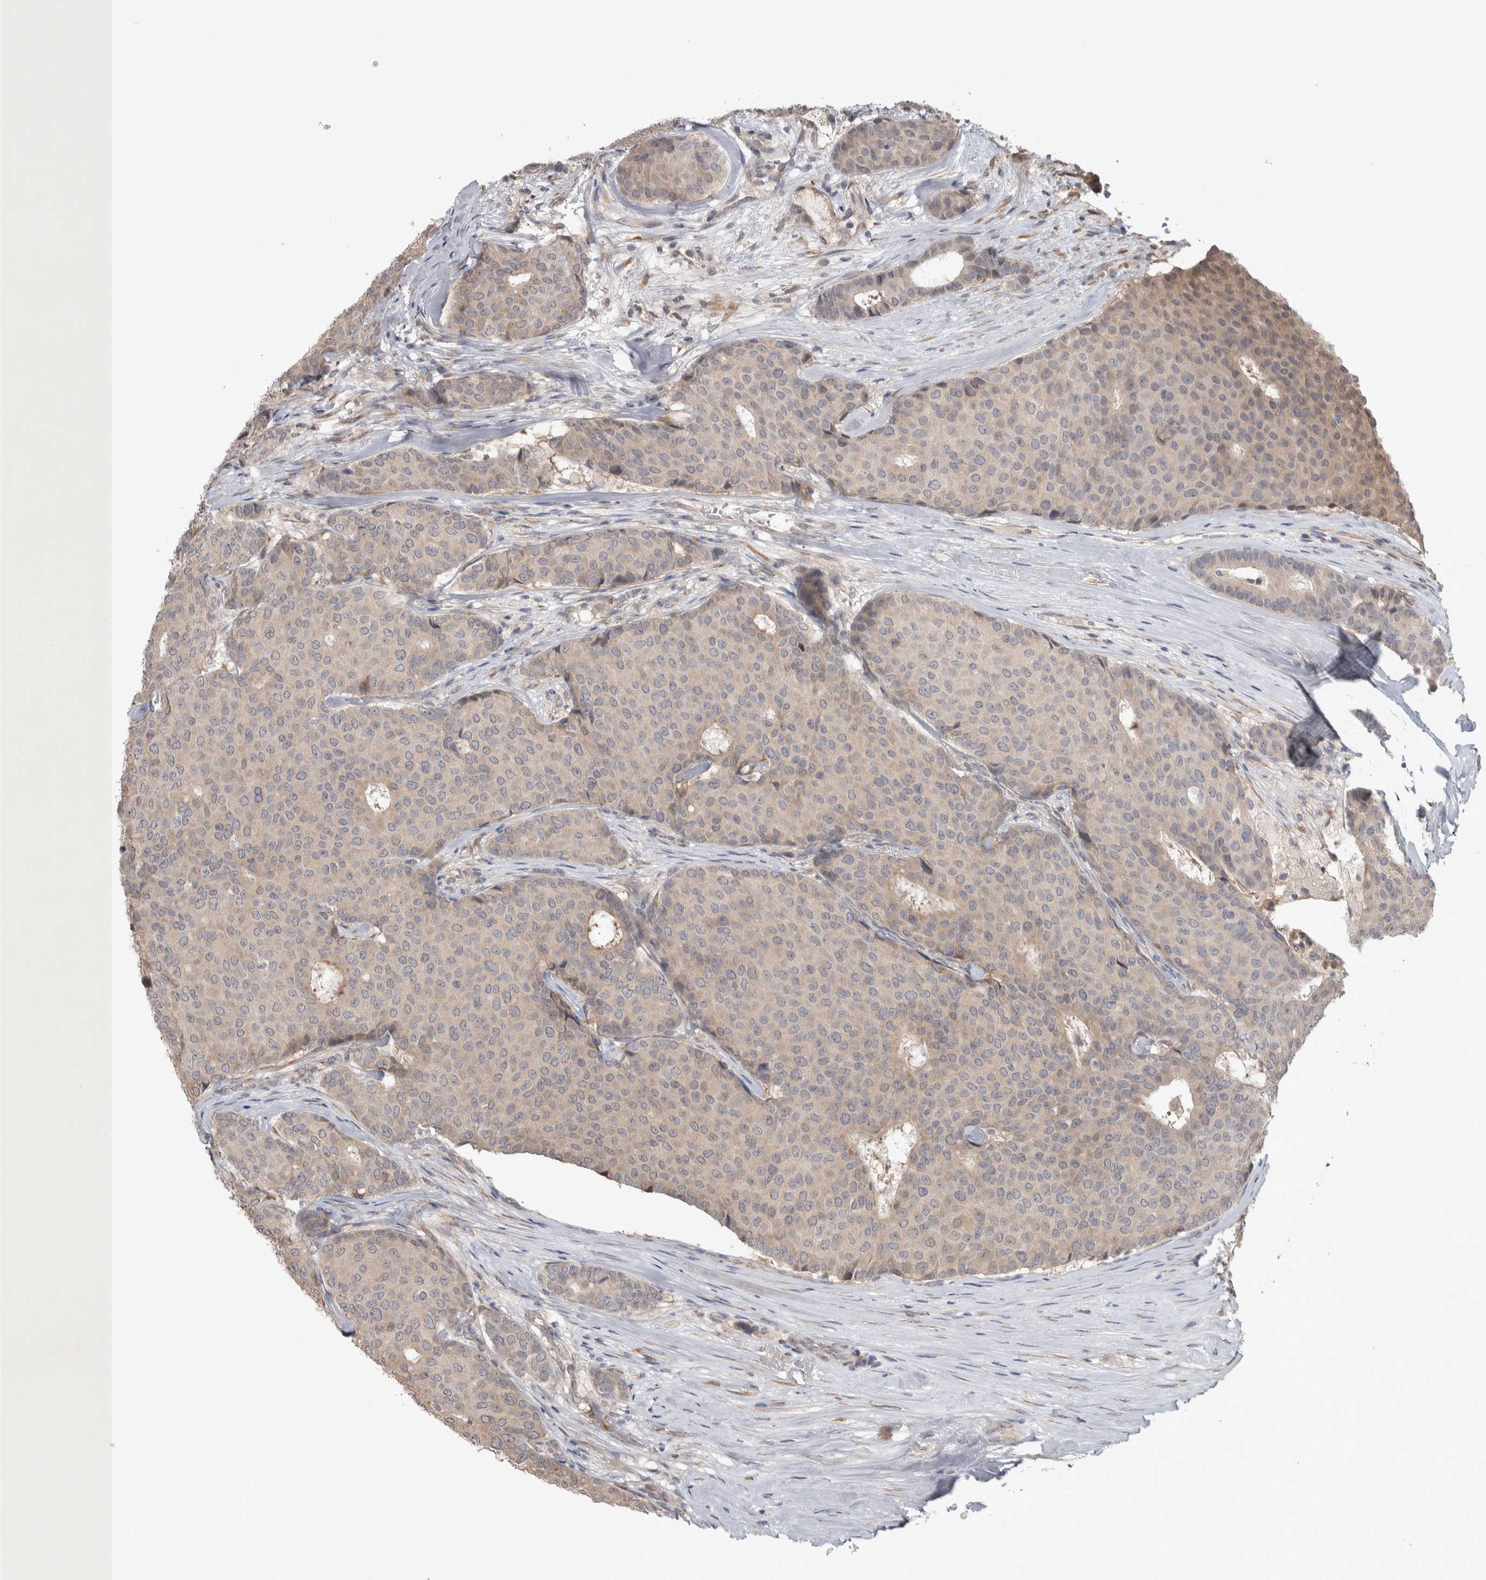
{"staining": {"intensity": "weak", "quantity": "<25%", "location": "cytoplasmic/membranous"}, "tissue": "breast cancer", "cell_type": "Tumor cells", "image_type": "cancer", "snomed": [{"axis": "morphology", "description": "Duct carcinoma"}, {"axis": "topography", "description": "Breast"}], "caption": "A photomicrograph of breast cancer stained for a protein exhibits no brown staining in tumor cells.", "gene": "CUL2", "patient": {"sex": "female", "age": 75}}